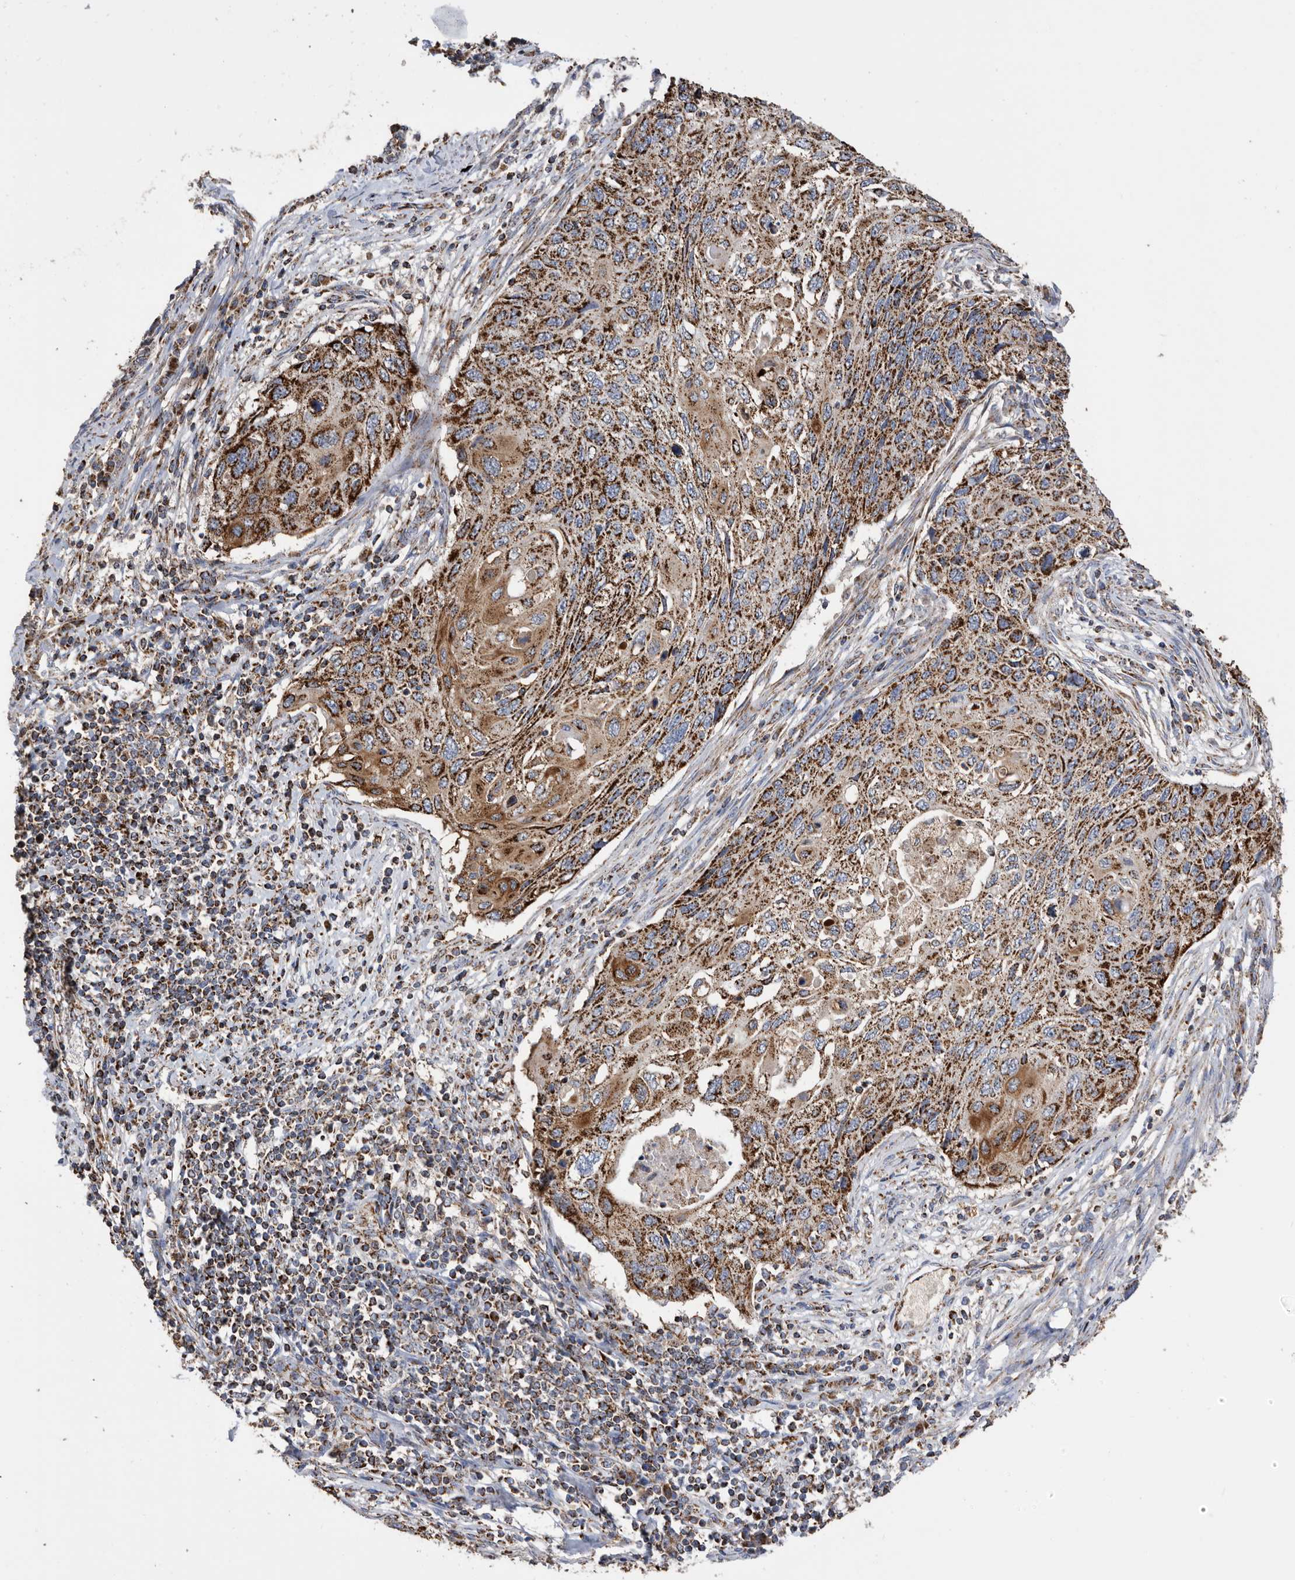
{"staining": {"intensity": "strong", "quantity": ">75%", "location": "cytoplasmic/membranous"}, "tissue": "cervical cancer", "cell_type": "Tumor cells", "image_type": "cancer", "snomed": [{"axis": "morphology", "description": "Squamous cell carcinoma, NOS"}, {"axis": "topography", "description": "Cervix"}], "caption": "This micrograph shows immunohistochemistry staining of human cervical cancer (squamous cell carcinoma), with high strong cytoplasmic/membranous staining in approximately >75% of tumor cells.", "gene": "WFDC1", "patient": {"sex": "female", "age": 70}}